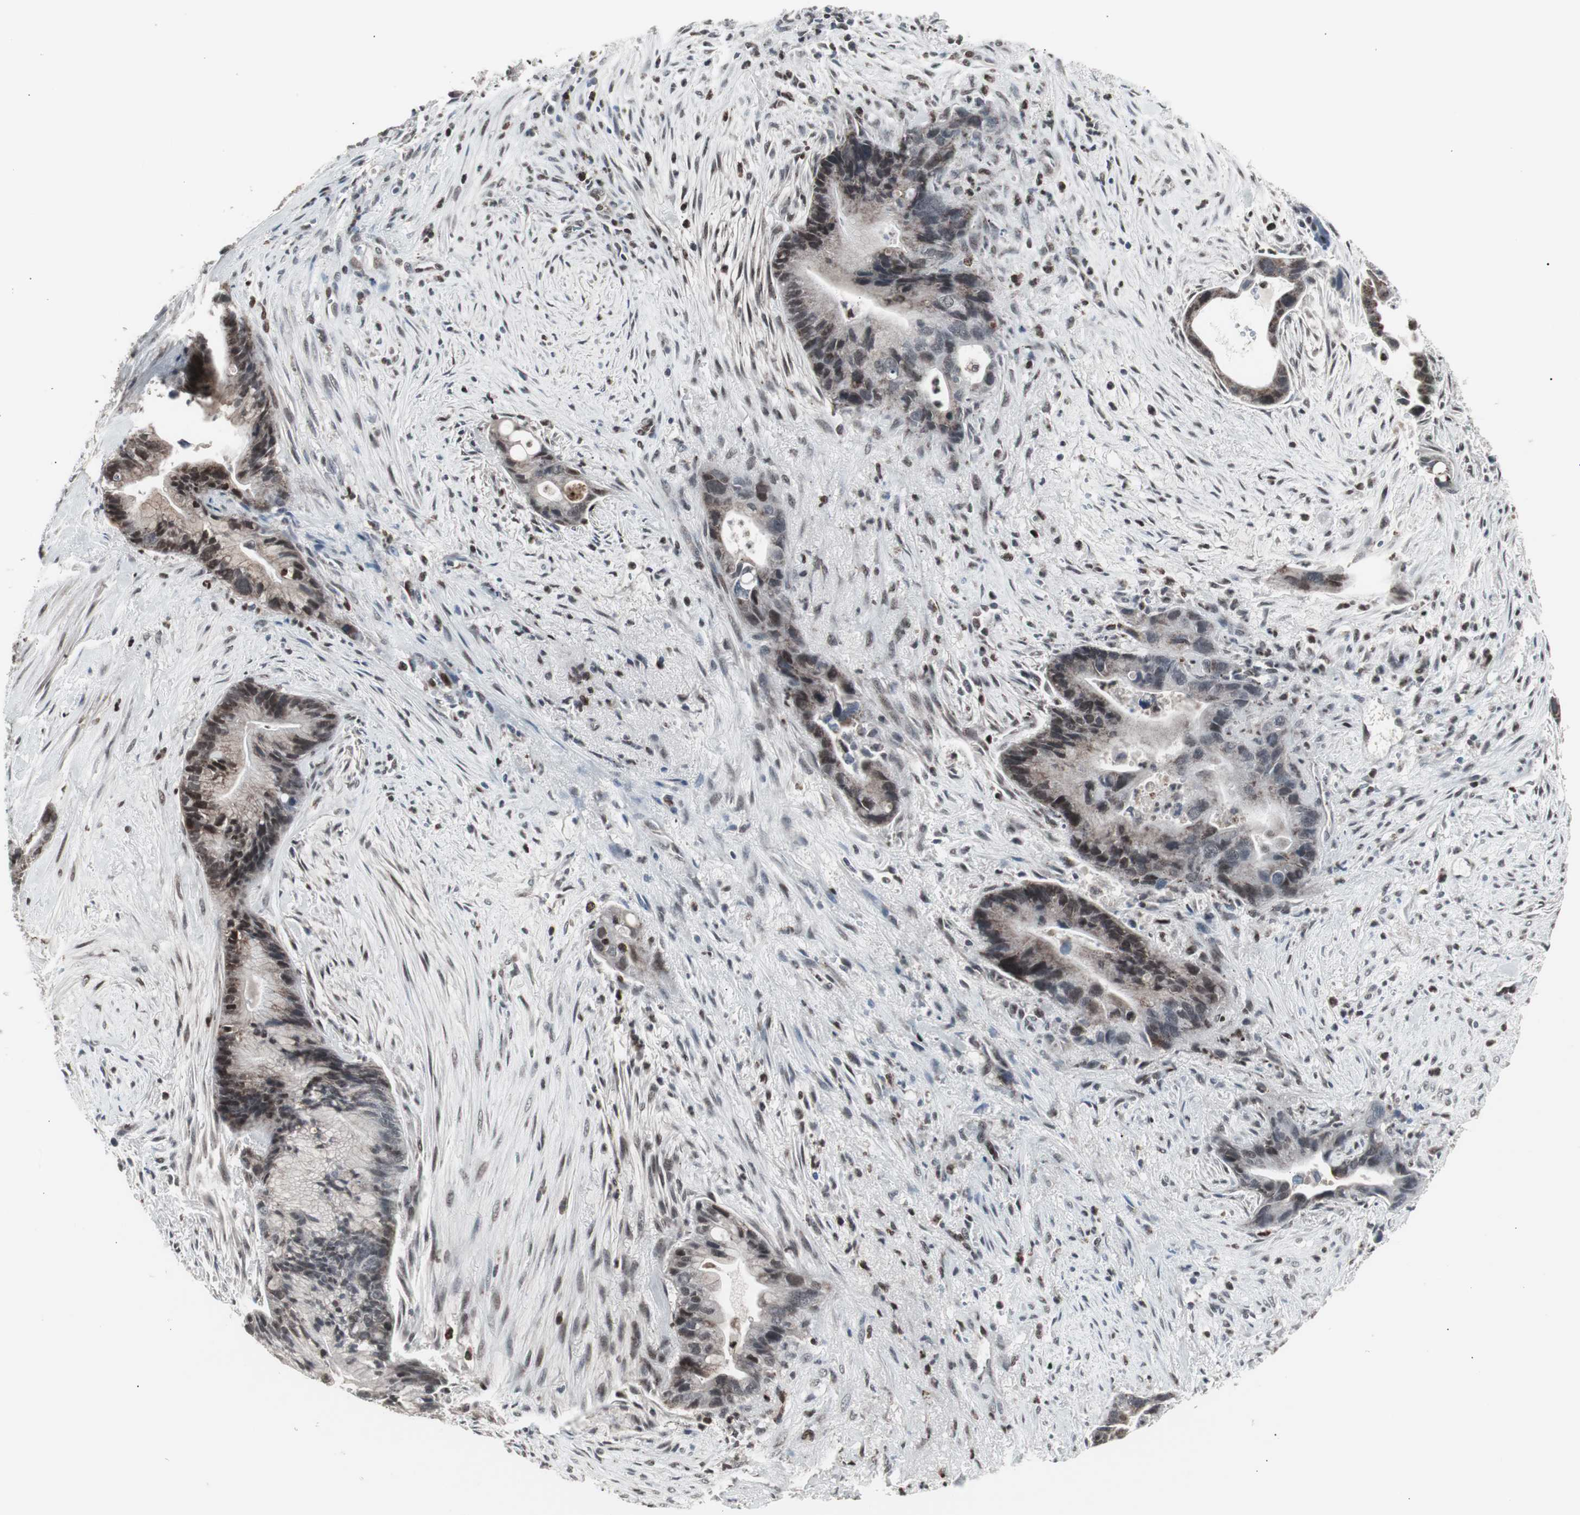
{"staining": {"intensity": "strong", "quantity": "25%-75%", "location": "cytoplasmic/membranous,nuclear"}, "tissue": "liver cancer", "cell_type": "Tumor cells", "image_type": "cancer", "snomed": [{"axis": "morphology", "description": "Cholangiocarcinoma"}, {"axis": "topography", "description": "Liver"}], "caption": "IHC of human cholangiocarcinoma (liver) shows high levels of strong cytoplasmic/membranous and nuclear staining in about 25%-75% of tumor cells. The staining was performed using DAB, with brown indicating positive protein expression. Nuclei are stained blue with hematoxylin.", "gene": "RXRA", "patient": {"sex": "female", "age": 55}}